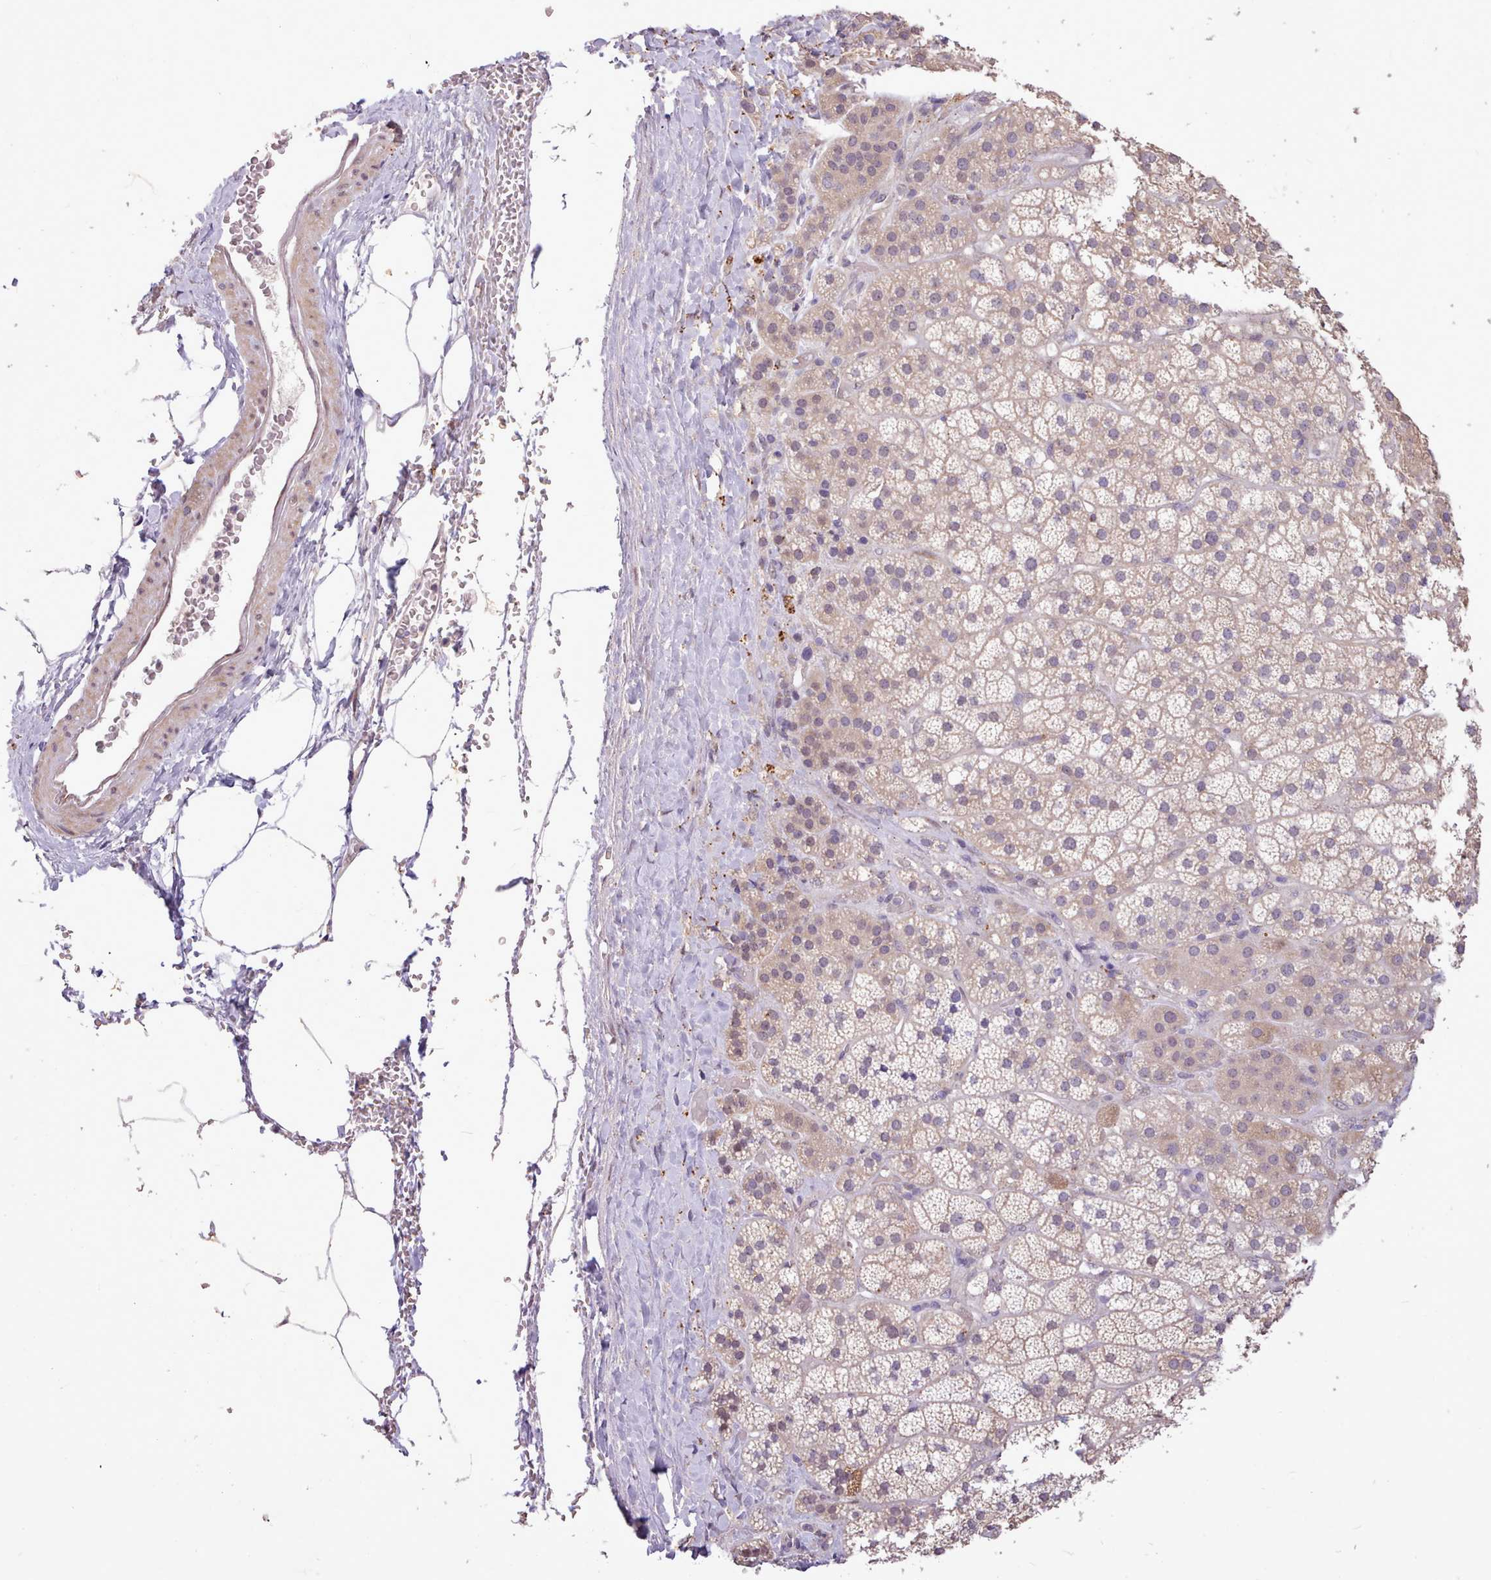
{"staining": {"intensity": "weak", "quantity": "25%-75%", "location": "cytoplasmic/membranous,nuclear"}, "tissue": "adrenal gland", "cell_type": "Glandular cells", "image_type": "normal", "snomed": [{"axis": "morphology", "description": "Normal tissue, NOS"}, {"axis": "topography", "description": "Adrenal gland"}], "caption": "An image of adrenal gland stained for a protein shows weak cytoplasmic/membranous,nuclear brown staining in glandular cells.", "gene": "ZNF607", "patient": {"sex": "female", "age": 70}}